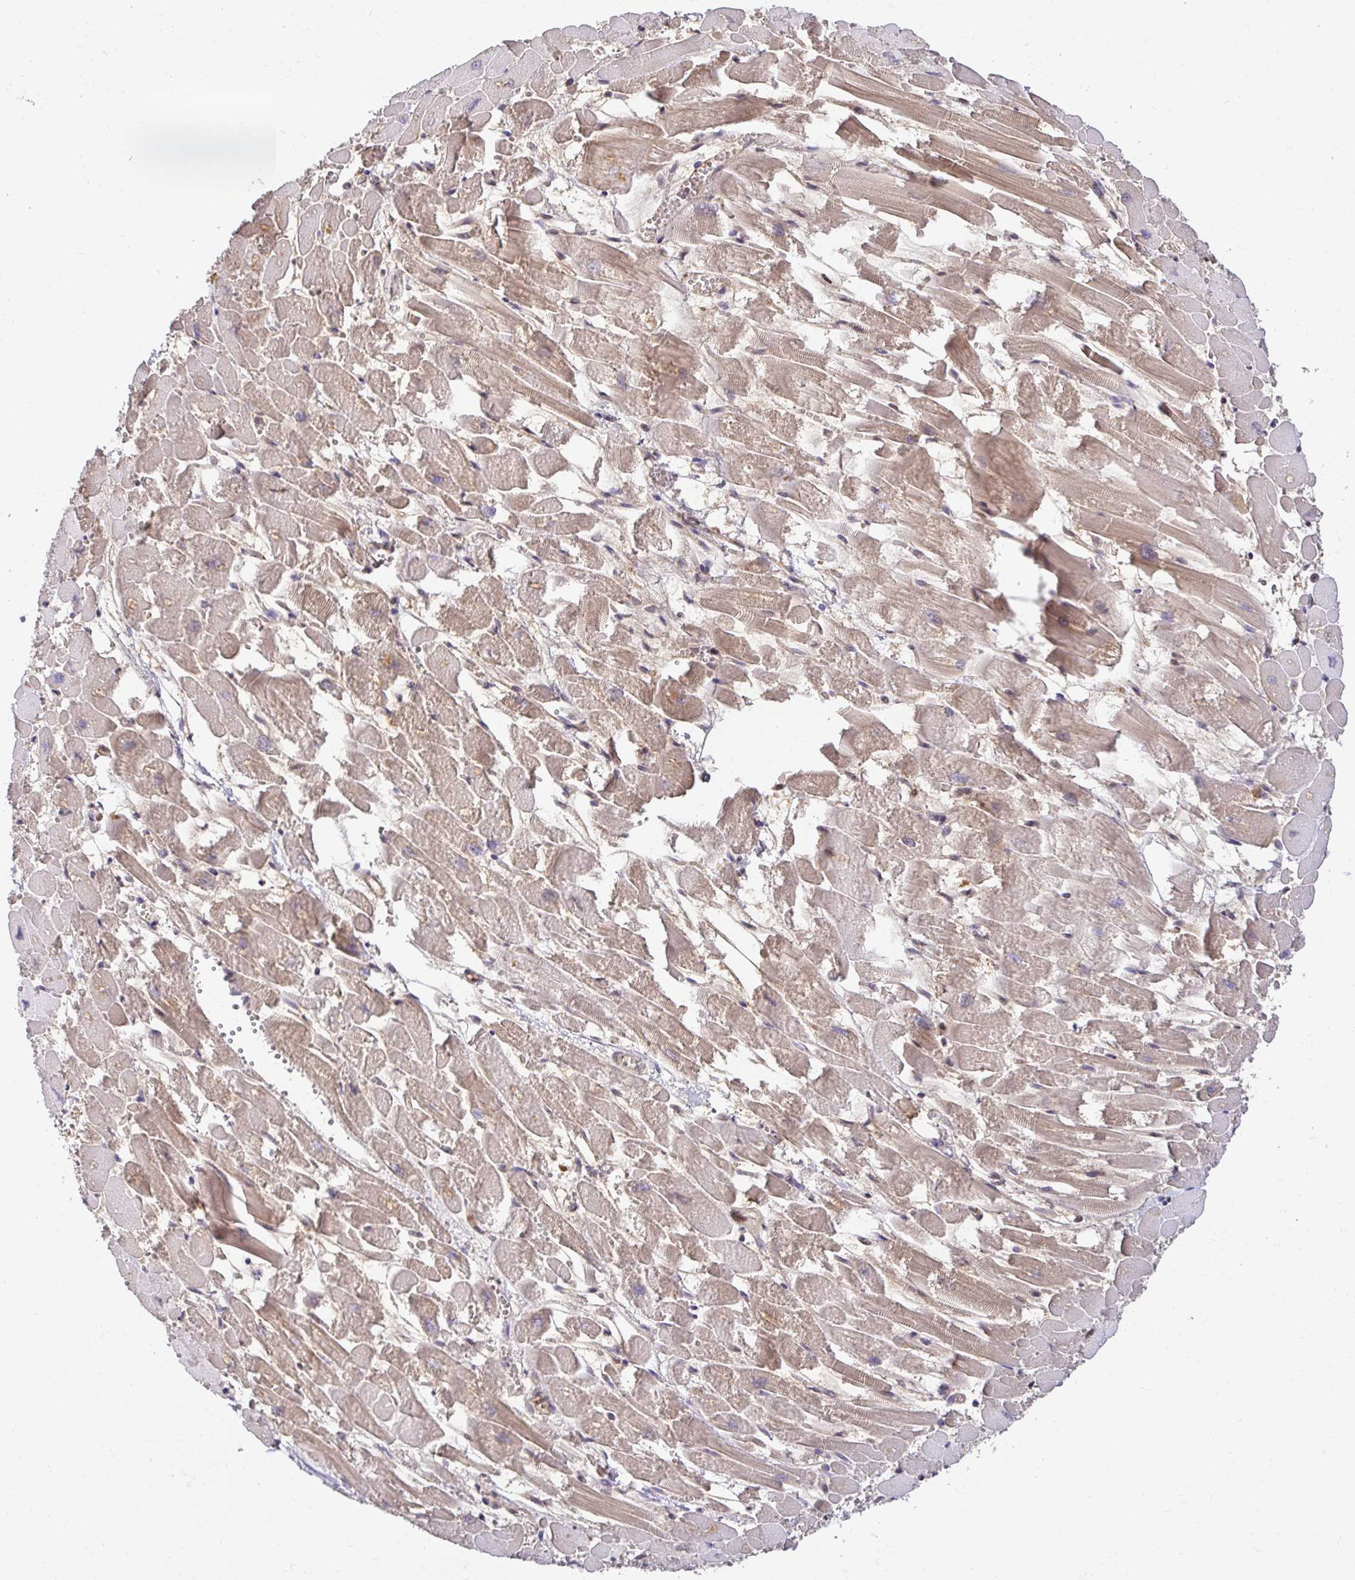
{"staining": {"intensity": "moderate", "quantity": ">75%", "location": "cytoplasmic/membranous,nuclear"}, "tissue": "heart muscle", "cell_type": "Cardiomyocytes", "image_type": "normal", "snomed": [{"axis": "morphology", "description": "Normal tissue, NOS"}, {"axis": "topography", "description": "Heart"}], "caption": "Protein expression analysis of unremarkable heart muscle demonstrates moderate cytoplasmic/membranous,nuclear expression in approximately >75% of cardiomyocytes.", "gene": "PSMA4", "patient": {"sex": "female", "age": 52}}